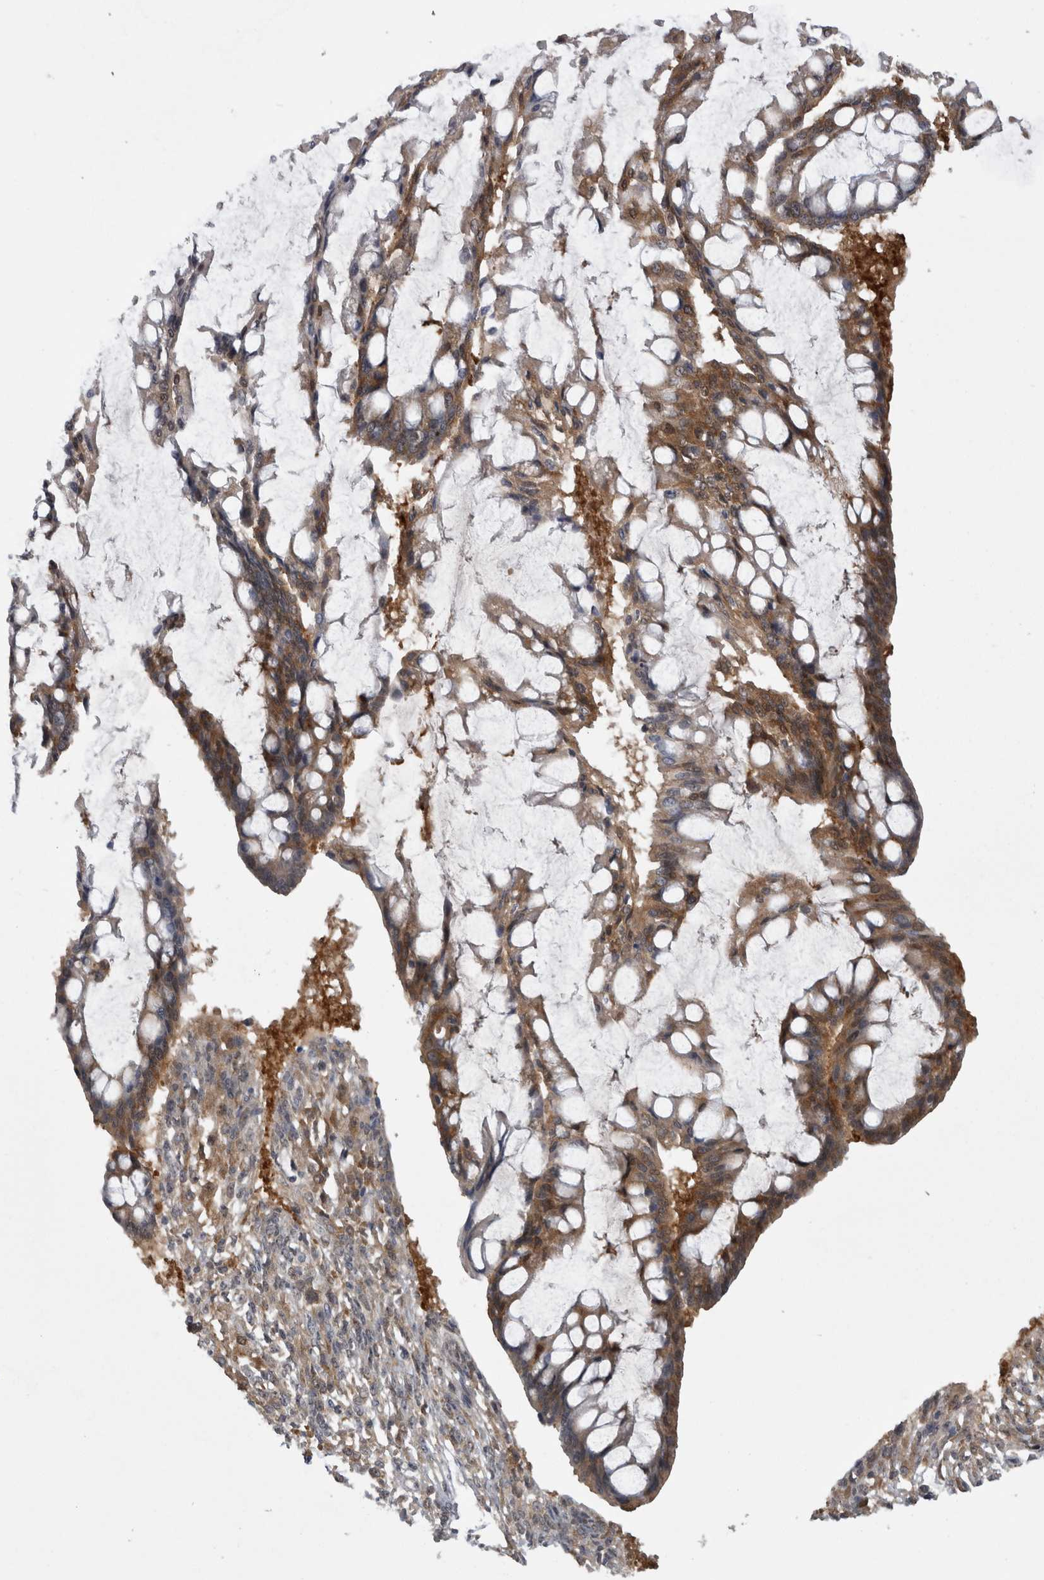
{"staining": {"intensity": "moderate", "quantity": ">75%", "location": "cytoplasmic/membranous"}, "tissue": "ovarian cancer", "cell_type": "Tumor cells", "image_type": "cancer", "snomed": [{"axis": "morphology", "description": "Cystadenocarcinoma, mucinous, NOS"}, {"axis": "topography", "description": "Ovary"}], "caption": "Moderate cytoplasmic/membranous expression for a protein is identified in approximately >75% of tumor cells of ovarian mucinous cystadenocarcinoma using immunohistochemistry (IHC).", "gene": "CACYBP", "patient": {"sex": "female", "age": 73}}